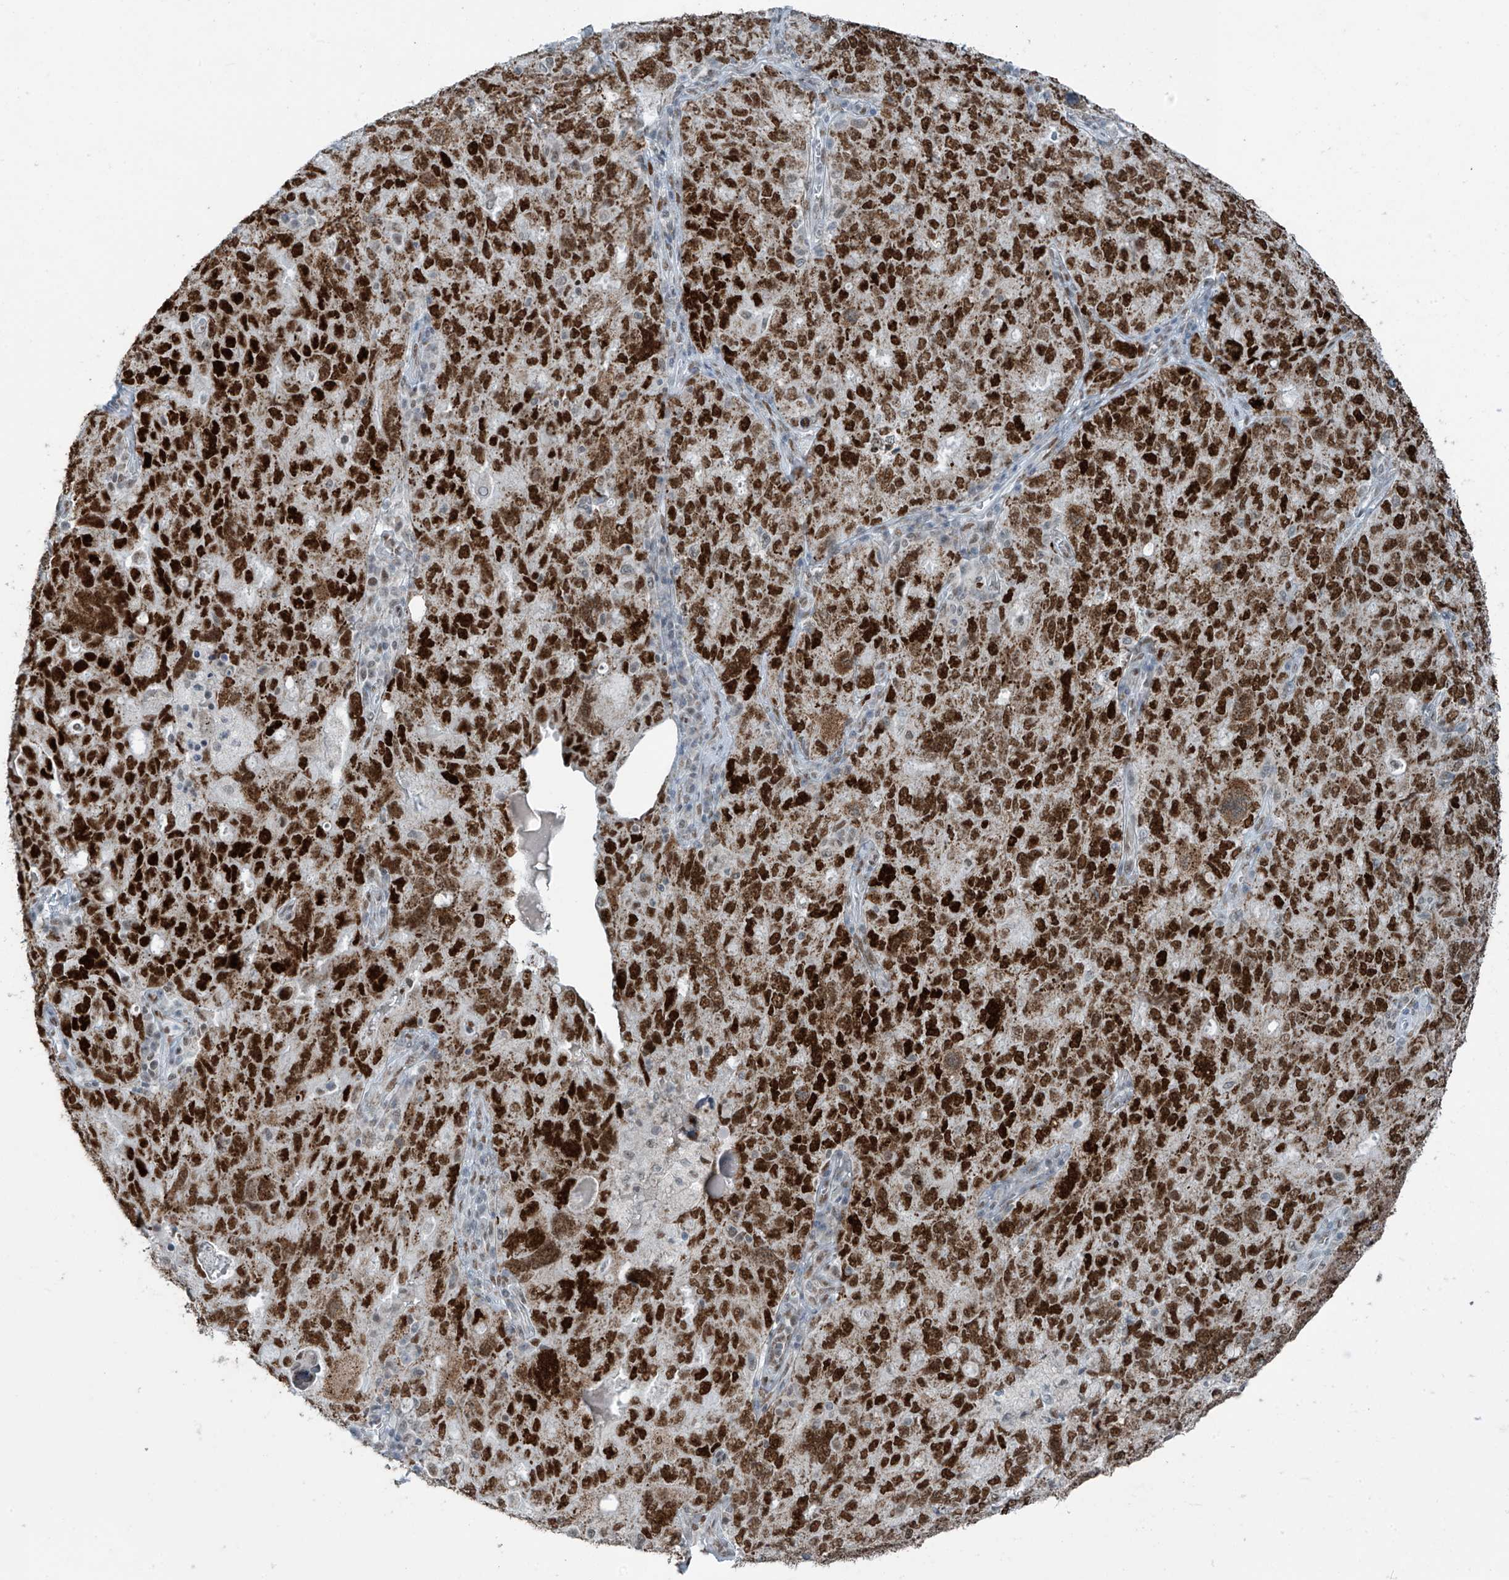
{"staining": {"intensity": "strong", "quantity": ">75%", "location": "nuclear"}, "tissue": "ovarian cancer", "cell_type": "Tumor cells", "image_type": "cancer", "snomed": [{"axis": "morphology", "description": "Carcinoma, endometroid"}, {"axis": "topography", "description": "Ovary"}], "caption": "About >75% of tumor cells in human ovarian cancer (endometroid carcinoma) demonstrate strong nuclear protein expression as visualized by brown immunohistochemical staining.", "gene": "WRNIP1", "patient": {"sex": "female", "age": 62}}